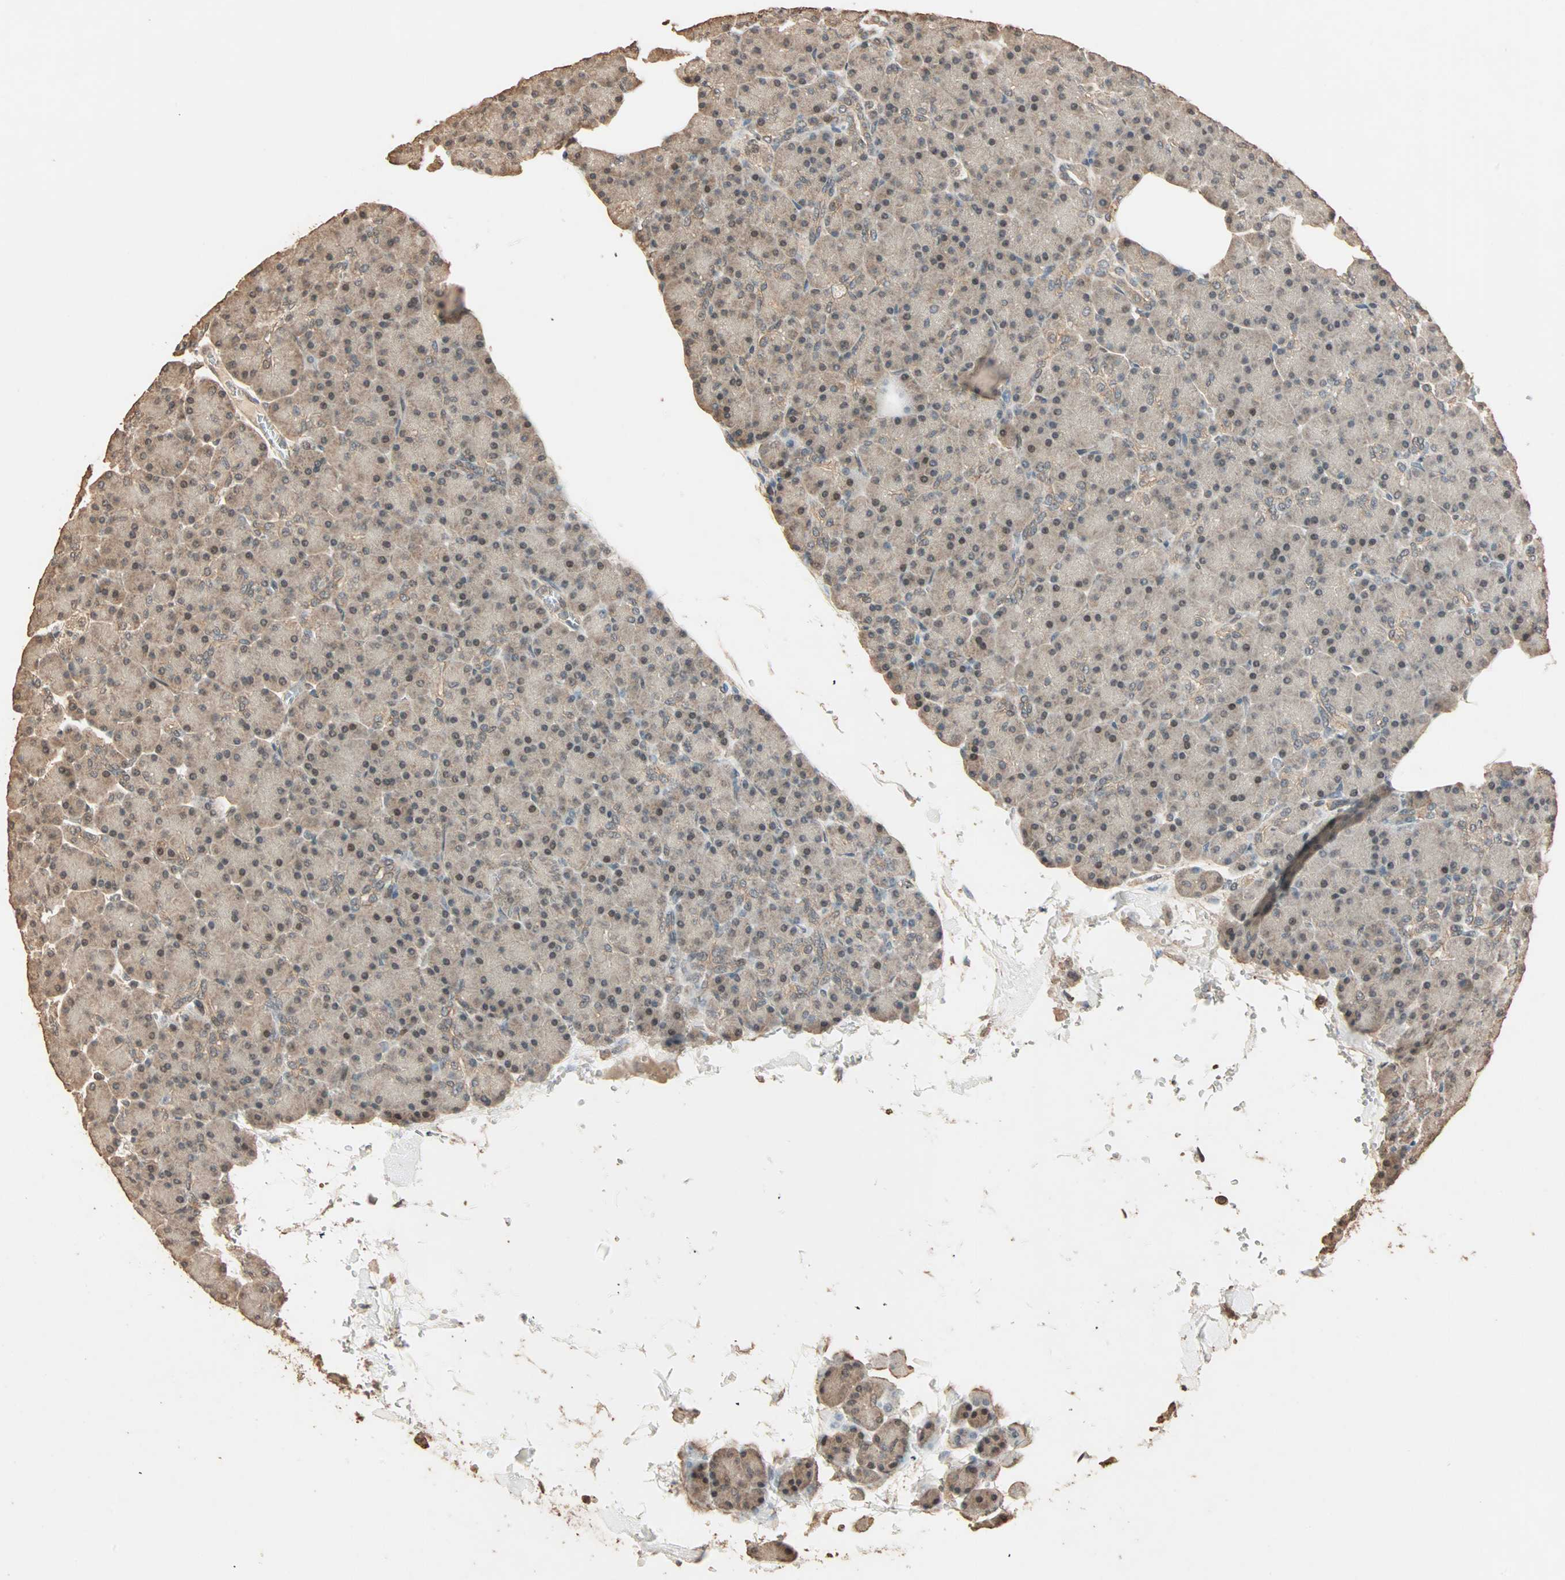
{"staining": {"intensity": "moderate", "quantity": ">75%", "location": "cytoplasmic/membranous,nuclear"}, "tissue": "pancreas", "cell_type": "Exocrine glandular cells", "image_type": "normal", "snomed": [{"axis": "morphology", "description": "Normal tissue, NOS"}, {"axis": "topography", "description": "Pancreas"}], "caption": "Exocrine glandular cells show medium levels of moderate cytoplasmic/membranous,nuclear staining in approximately >75% of cells in normal human pancreas. The protein is stained brown, and the nuclei are stained in blue (DAB IHC with brightfield microscopy, high magnification).", "gene": "ZBTB33", "patient": {"sex": "female", "age": 43}}